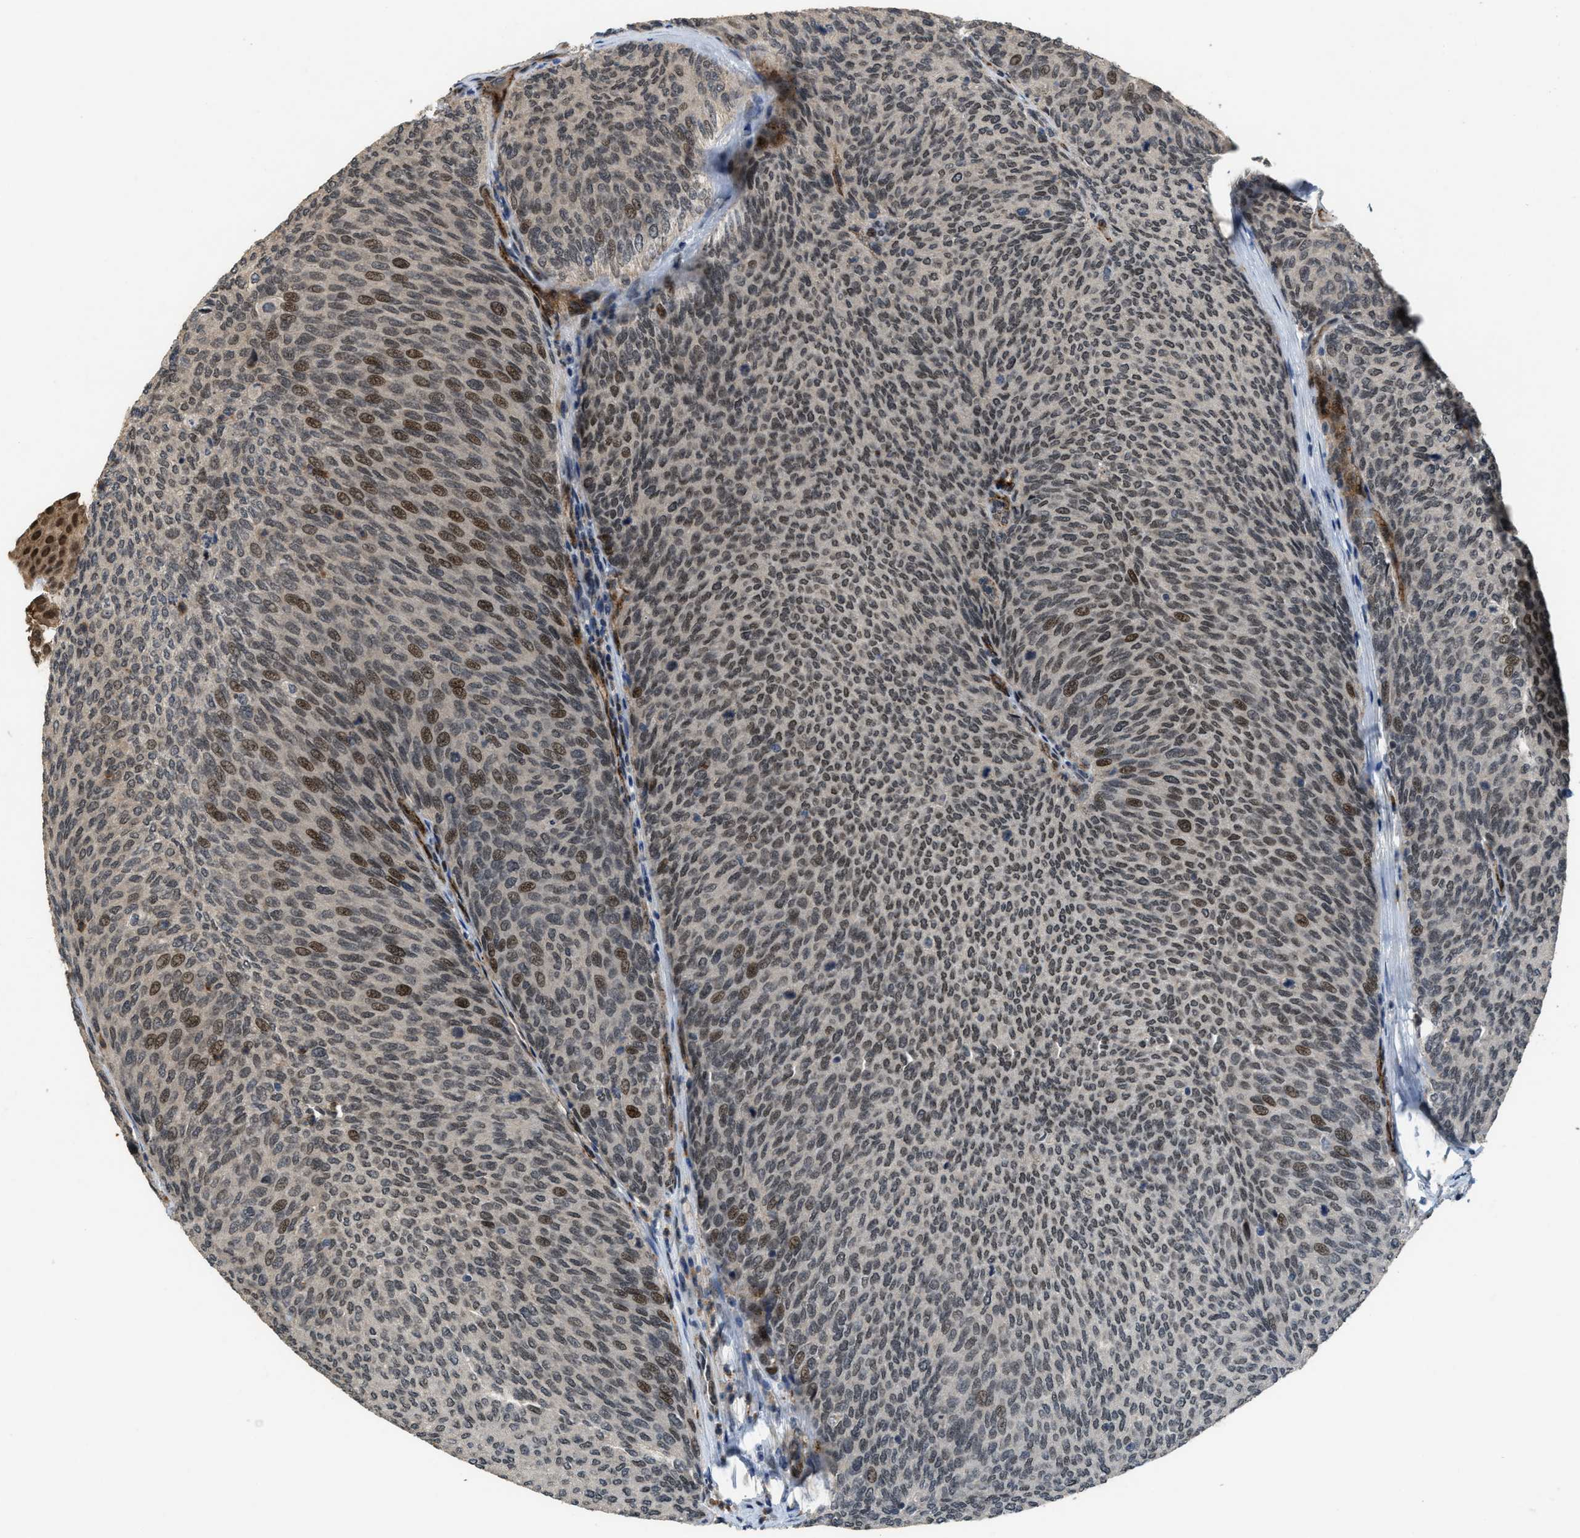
{"staining": {"intensity": "strong", "quantity": "25%-75%", "location": "nuclear"}, "tissue": "urothelial cancer", "cell_type": "Tumor cells", "image_type": "cancer", "snomed": [{"axis": "morphology", "description": "Urothelial carcinoma, Low grade"}, {"axis": "topography", "description": "Urinary bladder"}], "caption": "Protein expression by IHC demonstrates strong nuclear staining in about 25%-75% of tumor cells in urothelial cancer.", "gene": "DPF2", "patient": {"sex": "female", "age": 79}}